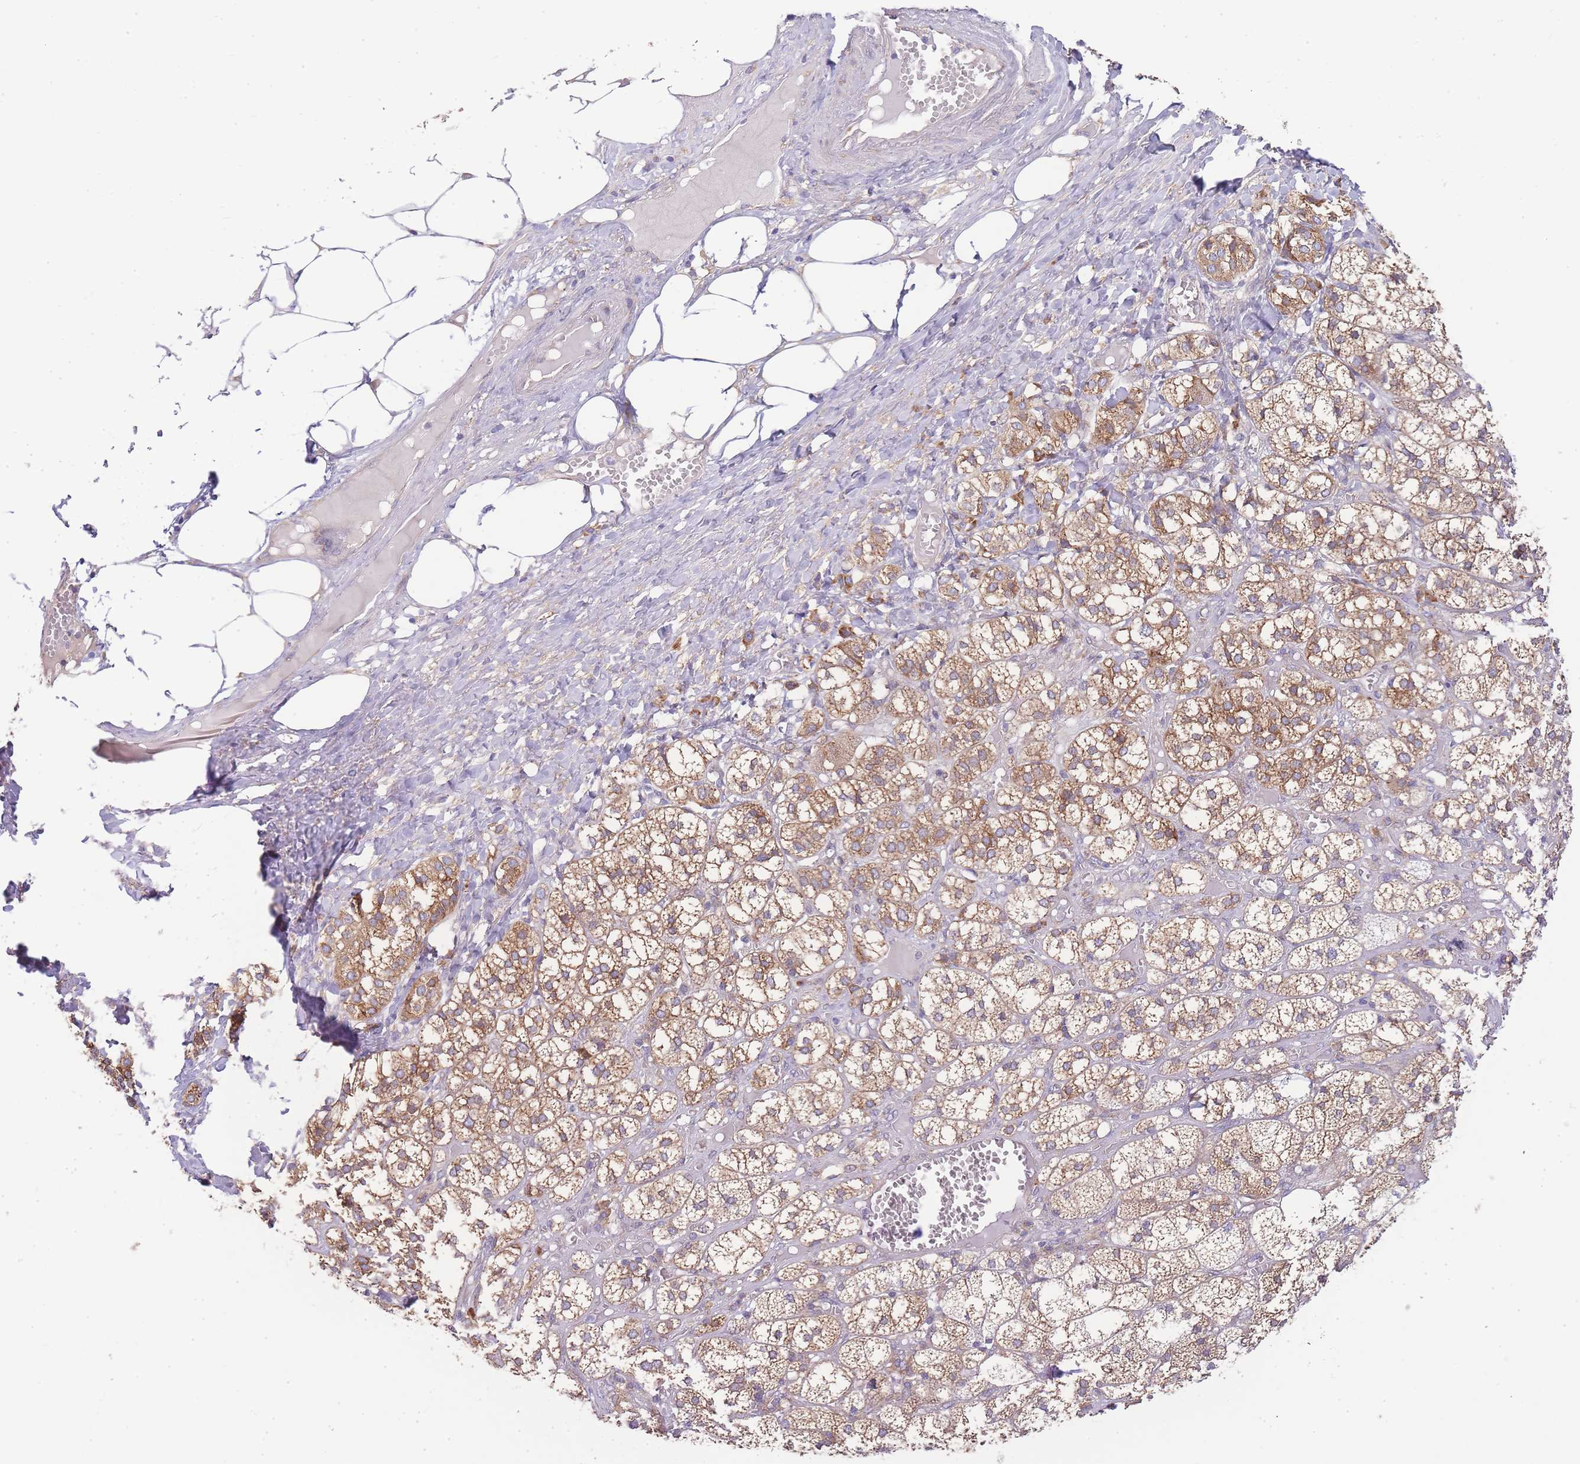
{"staining": {"intensity": "moderate", "quantity": ">75%", "location": "cytoplasmic/membranous"}, "tissue": "adrenal gland", "cell_type": "Glandular cells", "image_type": "normal", "snomed": [{"axis": "morphology", "description": "Normal tissue, NOS"}, {"axis": "topography", "description": "Adrenal gland"}], "caption": "Adrenal gland stained with a brown dye displays moderate cytoplasmic/membranous positive positivity in approximately >75% of glandular cells.", "gene": "BEX1", "patient": {"sex": "female", "age": 61}}